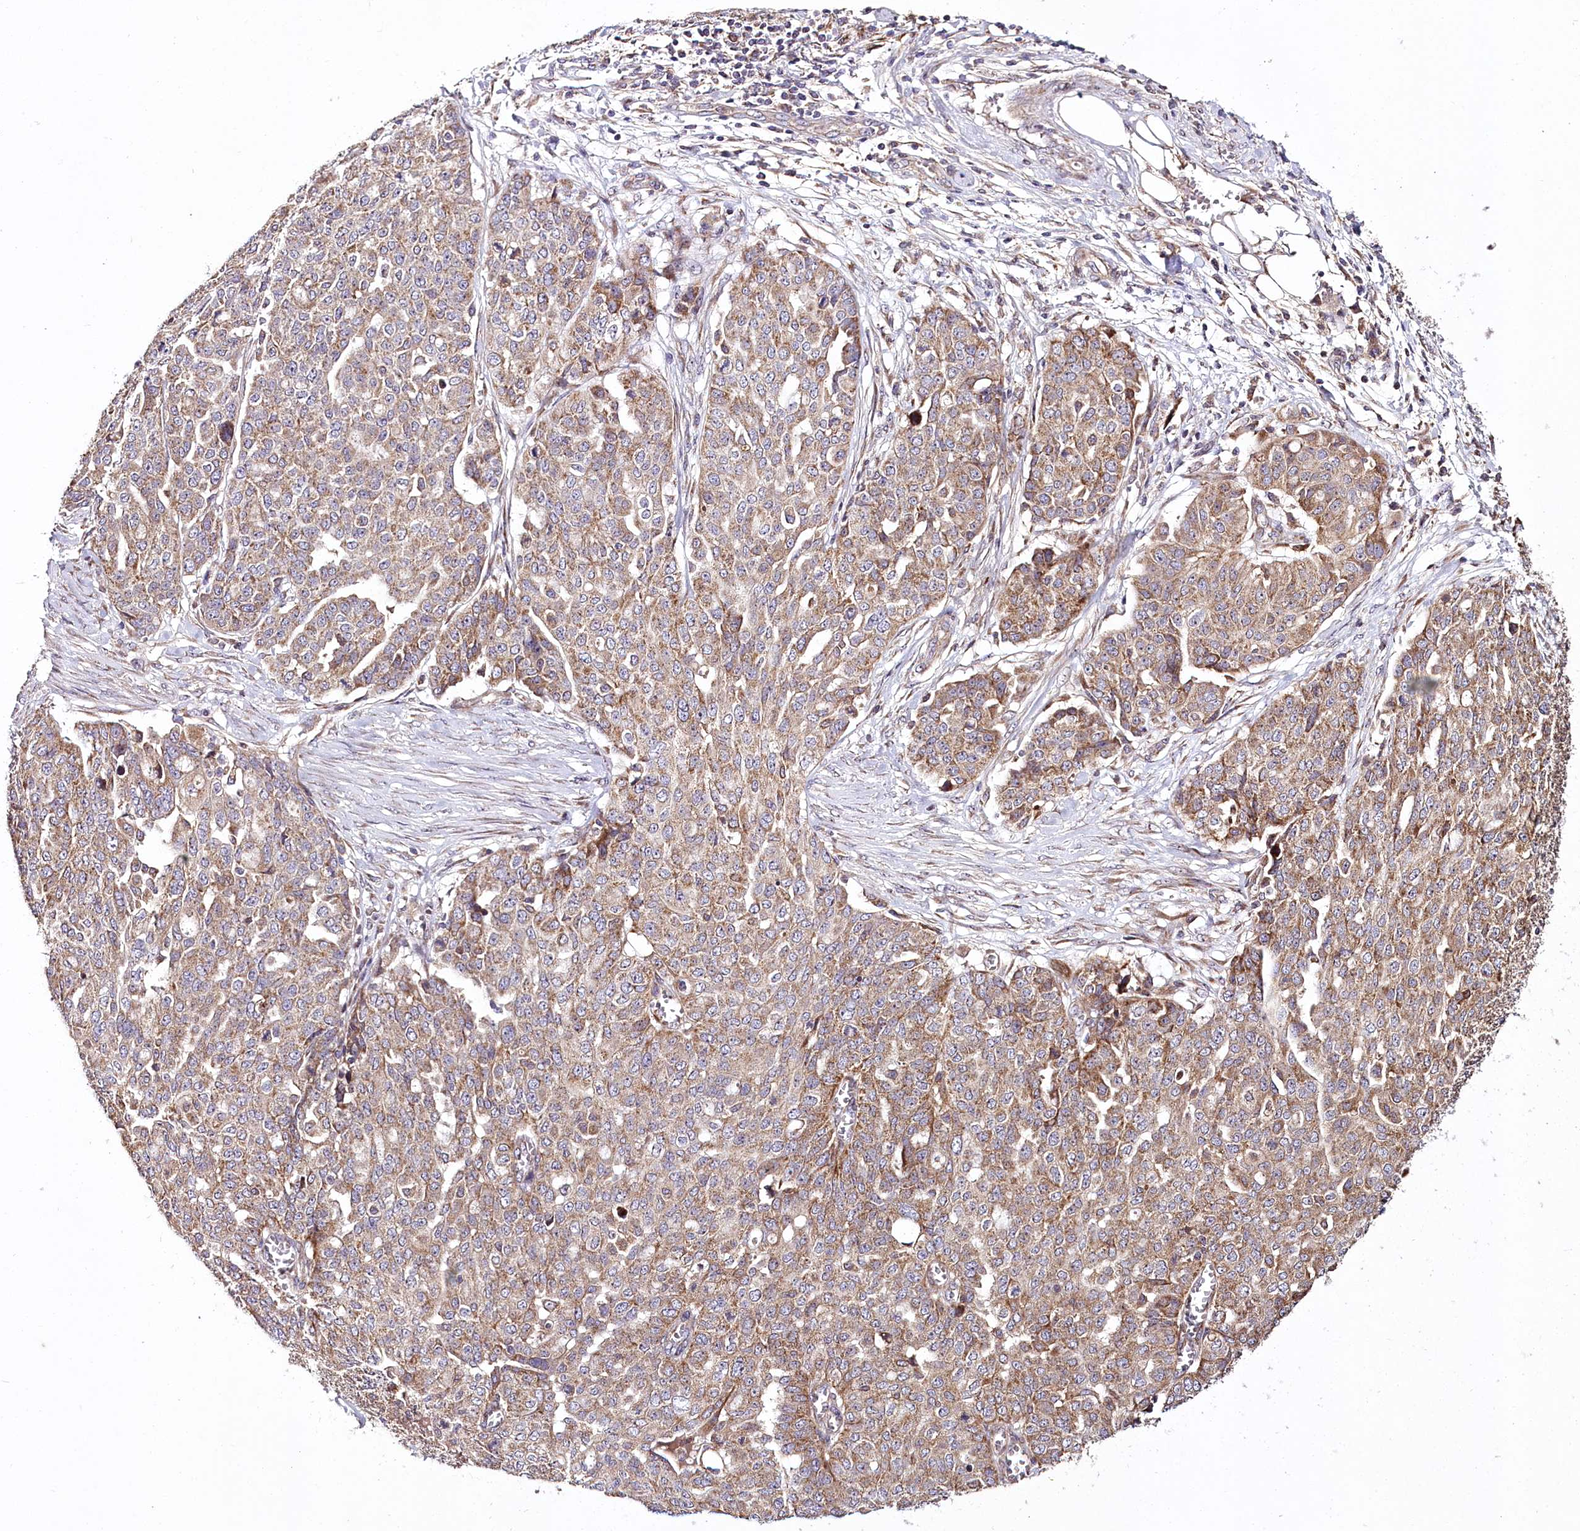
{"staining": {"intensity": "moderate", "quantity": ">75%", "location": "cytoplasmic/membranous"}, "tissue": "ovarian cancer", "cell_type": "Tumor cells", "image_type": "cancer", "snomed": [{"axis": "morphology", "description": "Cystadenocarcinoma, serous, NOS"}, {"axis": "topography", "description": "Soft tissue"}, {"axis": "topography", "description": "Ovary"}], "caption": "Serous cystadenocarcinoma (ovarian) stained with IHC reveals moderate cytoplasmic/membranous staining in about >75% of tumor cells.", "gene": "RAB7A", "patient": {"sex": "female", "age": 57}}